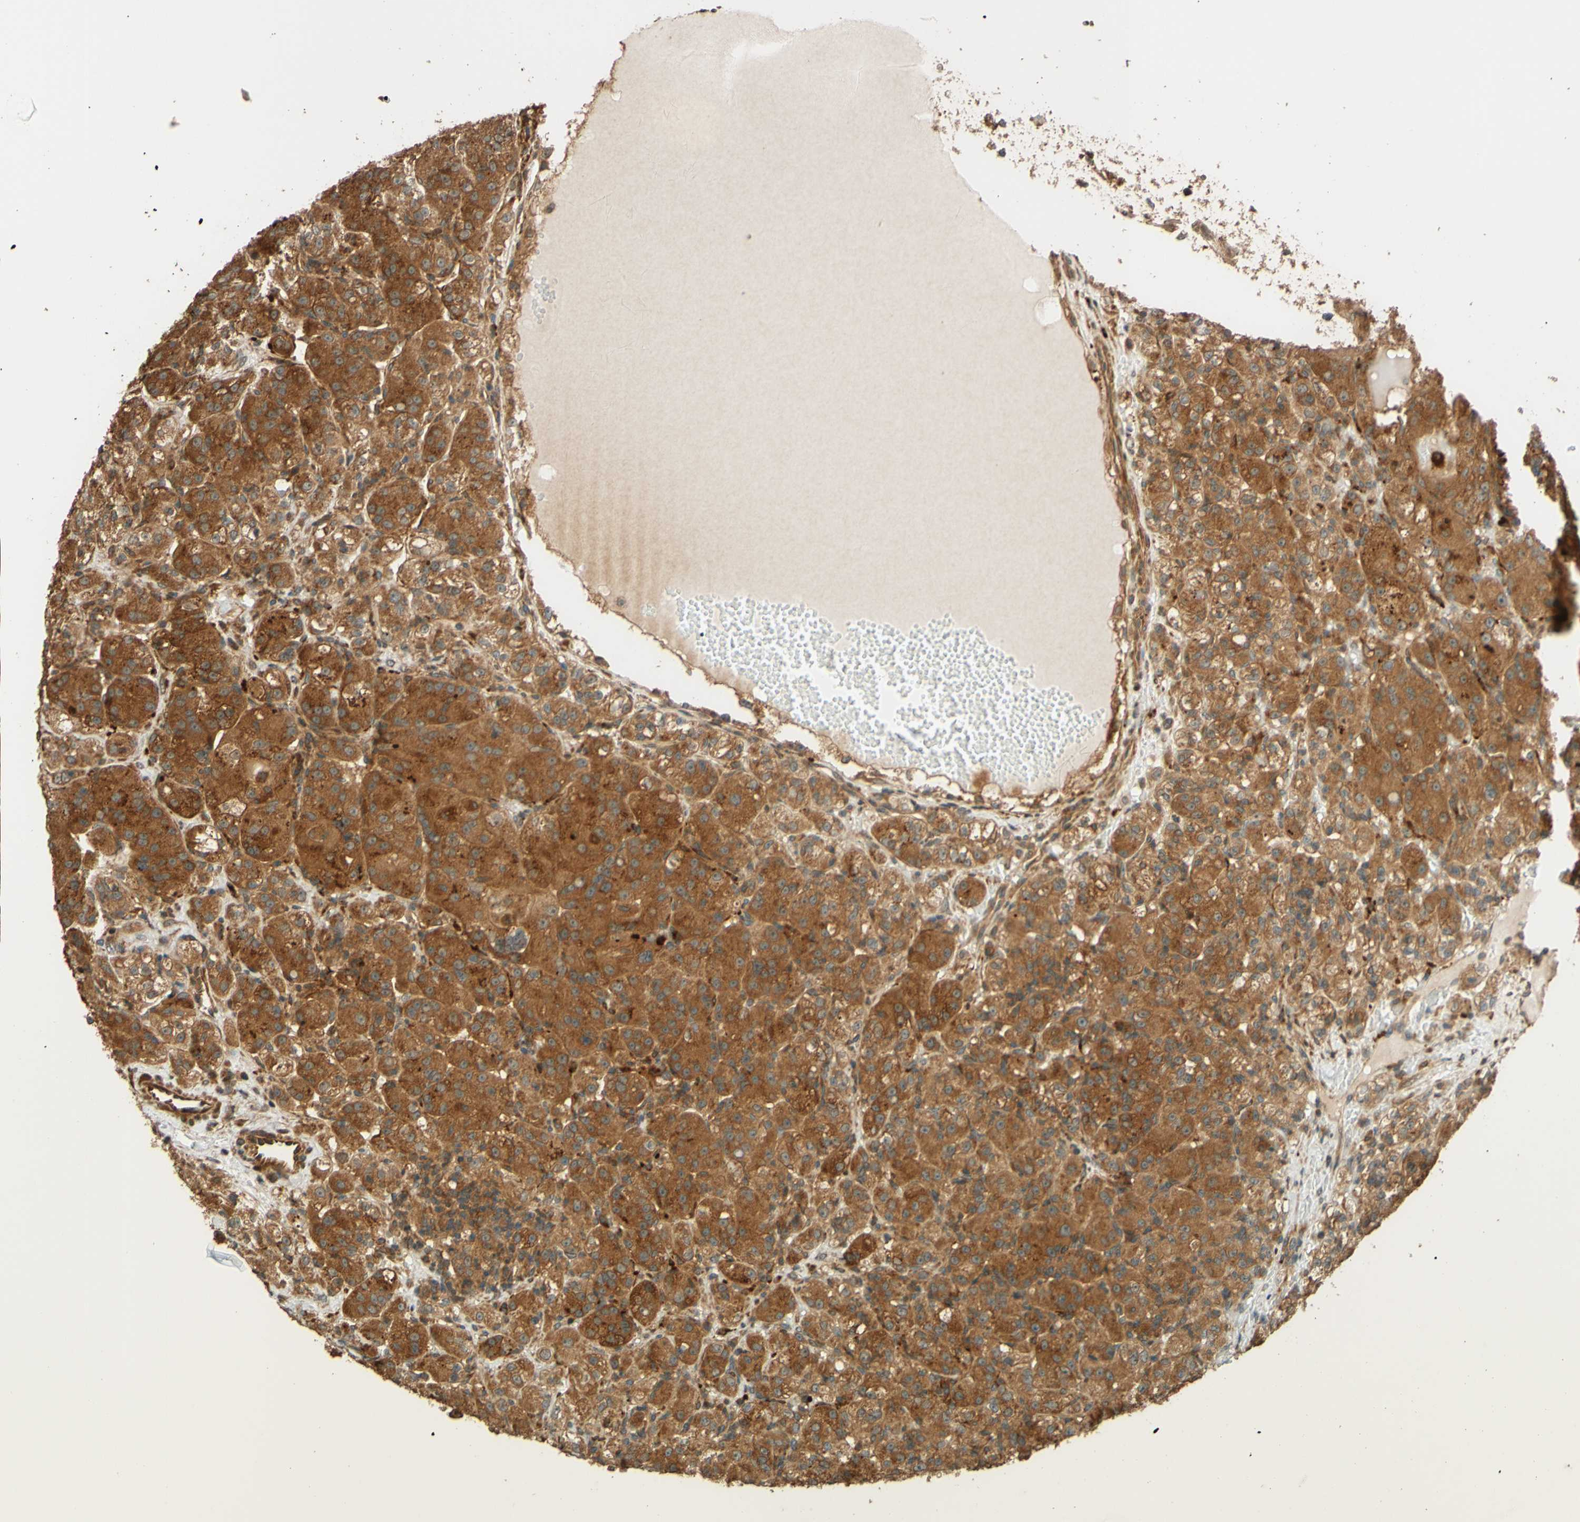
{"staining": {"intensity": "moderate", "quantity": ">75%", "location": "cytoplasmic/membranous"}, "tissue": "renal cancer", "cell_type": "Tumor cells", "image_type": "cancer", "snomed": [{"axis": "morphology", "description": "Adenocarcinoma, NOS"}, {"axis": "topography", "description": "Kidney"}], "caption": "This is a histology image of immunohistochemistry (IHC) staining of renal adenocarcinoma, which shows moderate staining in the cytoplasmic/membranous of tumor cells.", "gene": "RNF19A", "patient": {"sex": "male", "age": 61}}